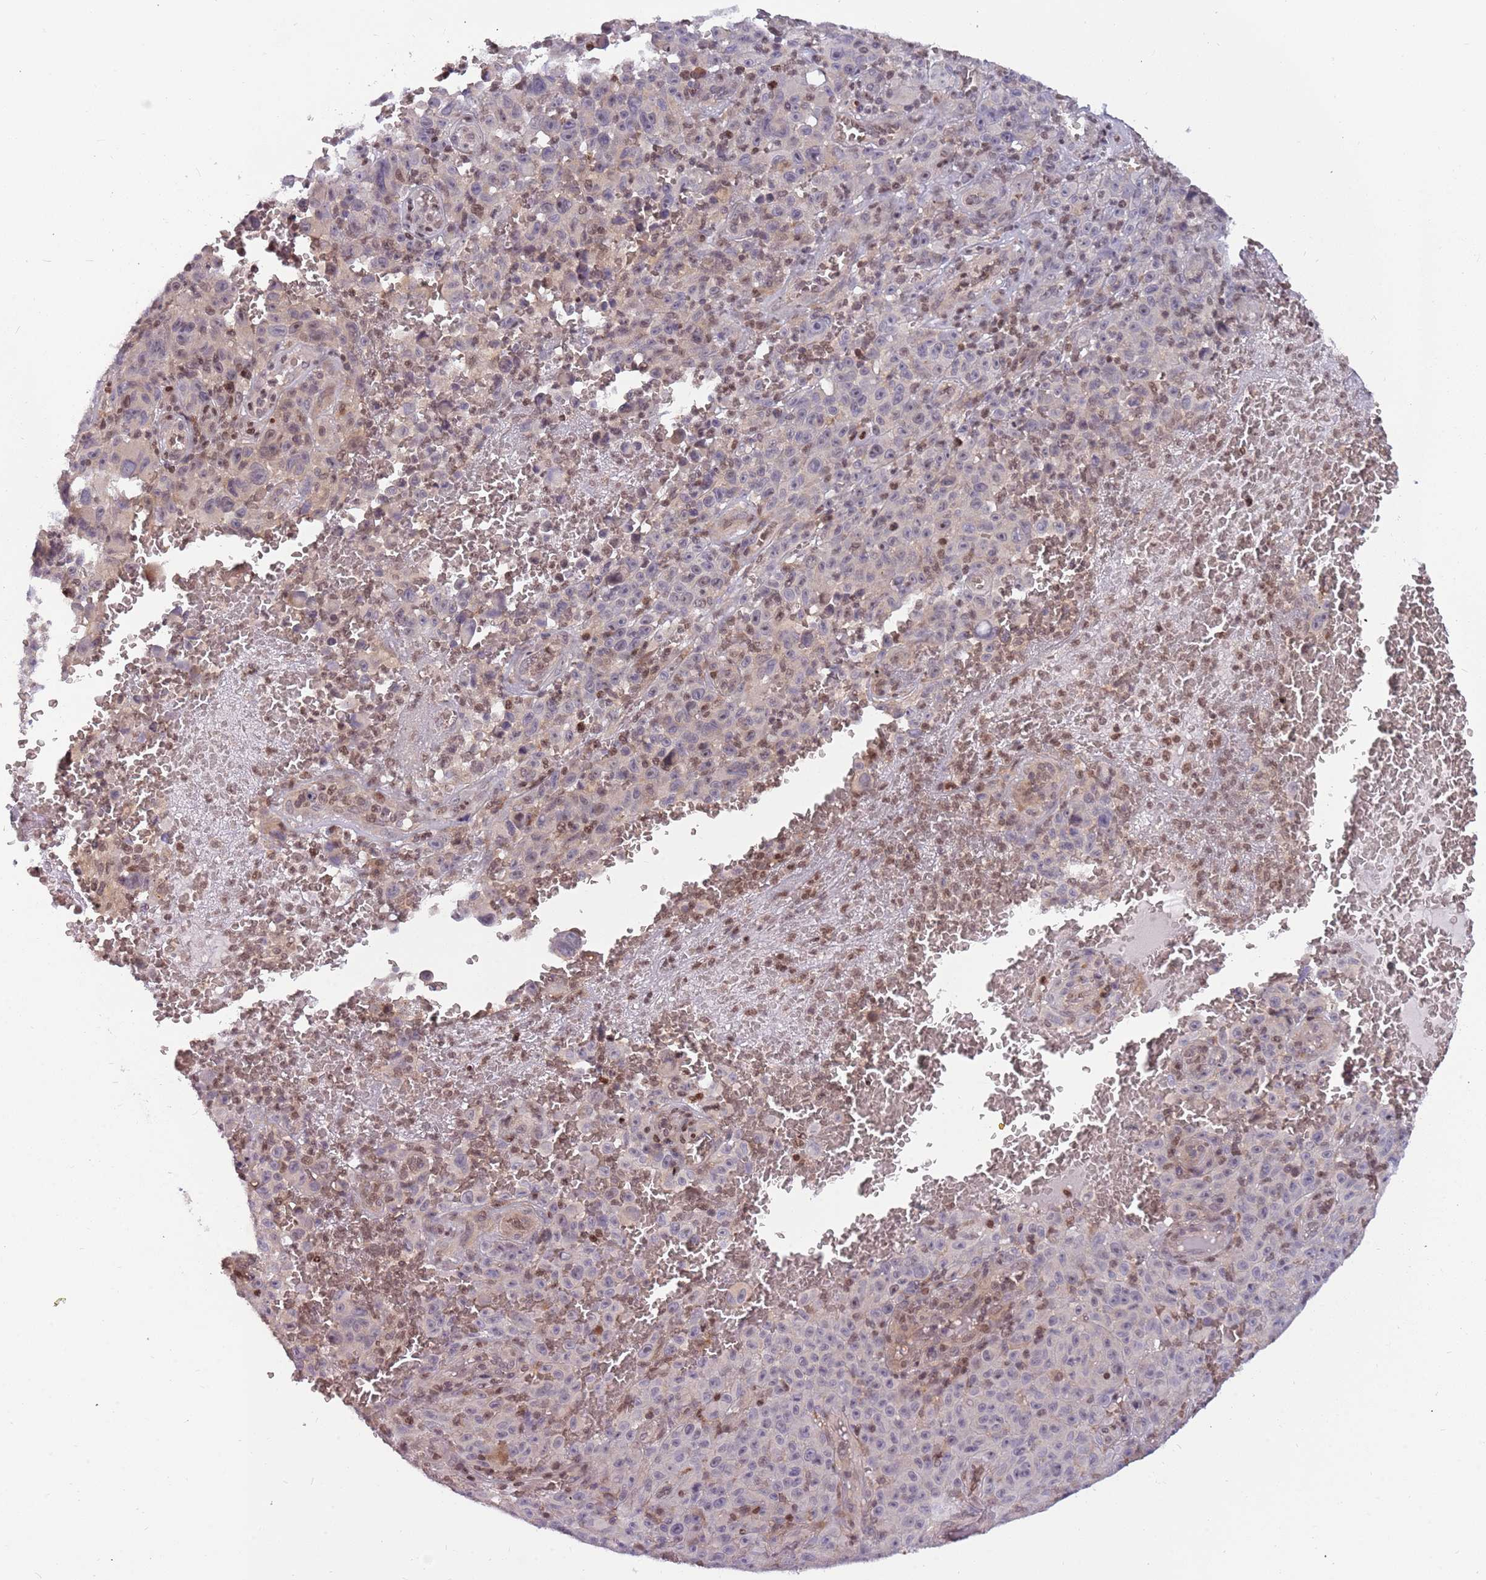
{"staining": {"intensity": "negative", "quantity": "none", "location": "none"}, "tissue": "melanoma", "cell_type": "Tumor cells", "image_type": "cancer", "snomed": [{"axis": "morphology", "description": "Malignant melanoma, NOS"}, {"axis": "topography", "description": "Skin"}], "caption": "Tumor cells are negative for protein expression in human melanoma.", "gene": "ARHGEF5", "patient": {"sex": "female", "age": 82}}